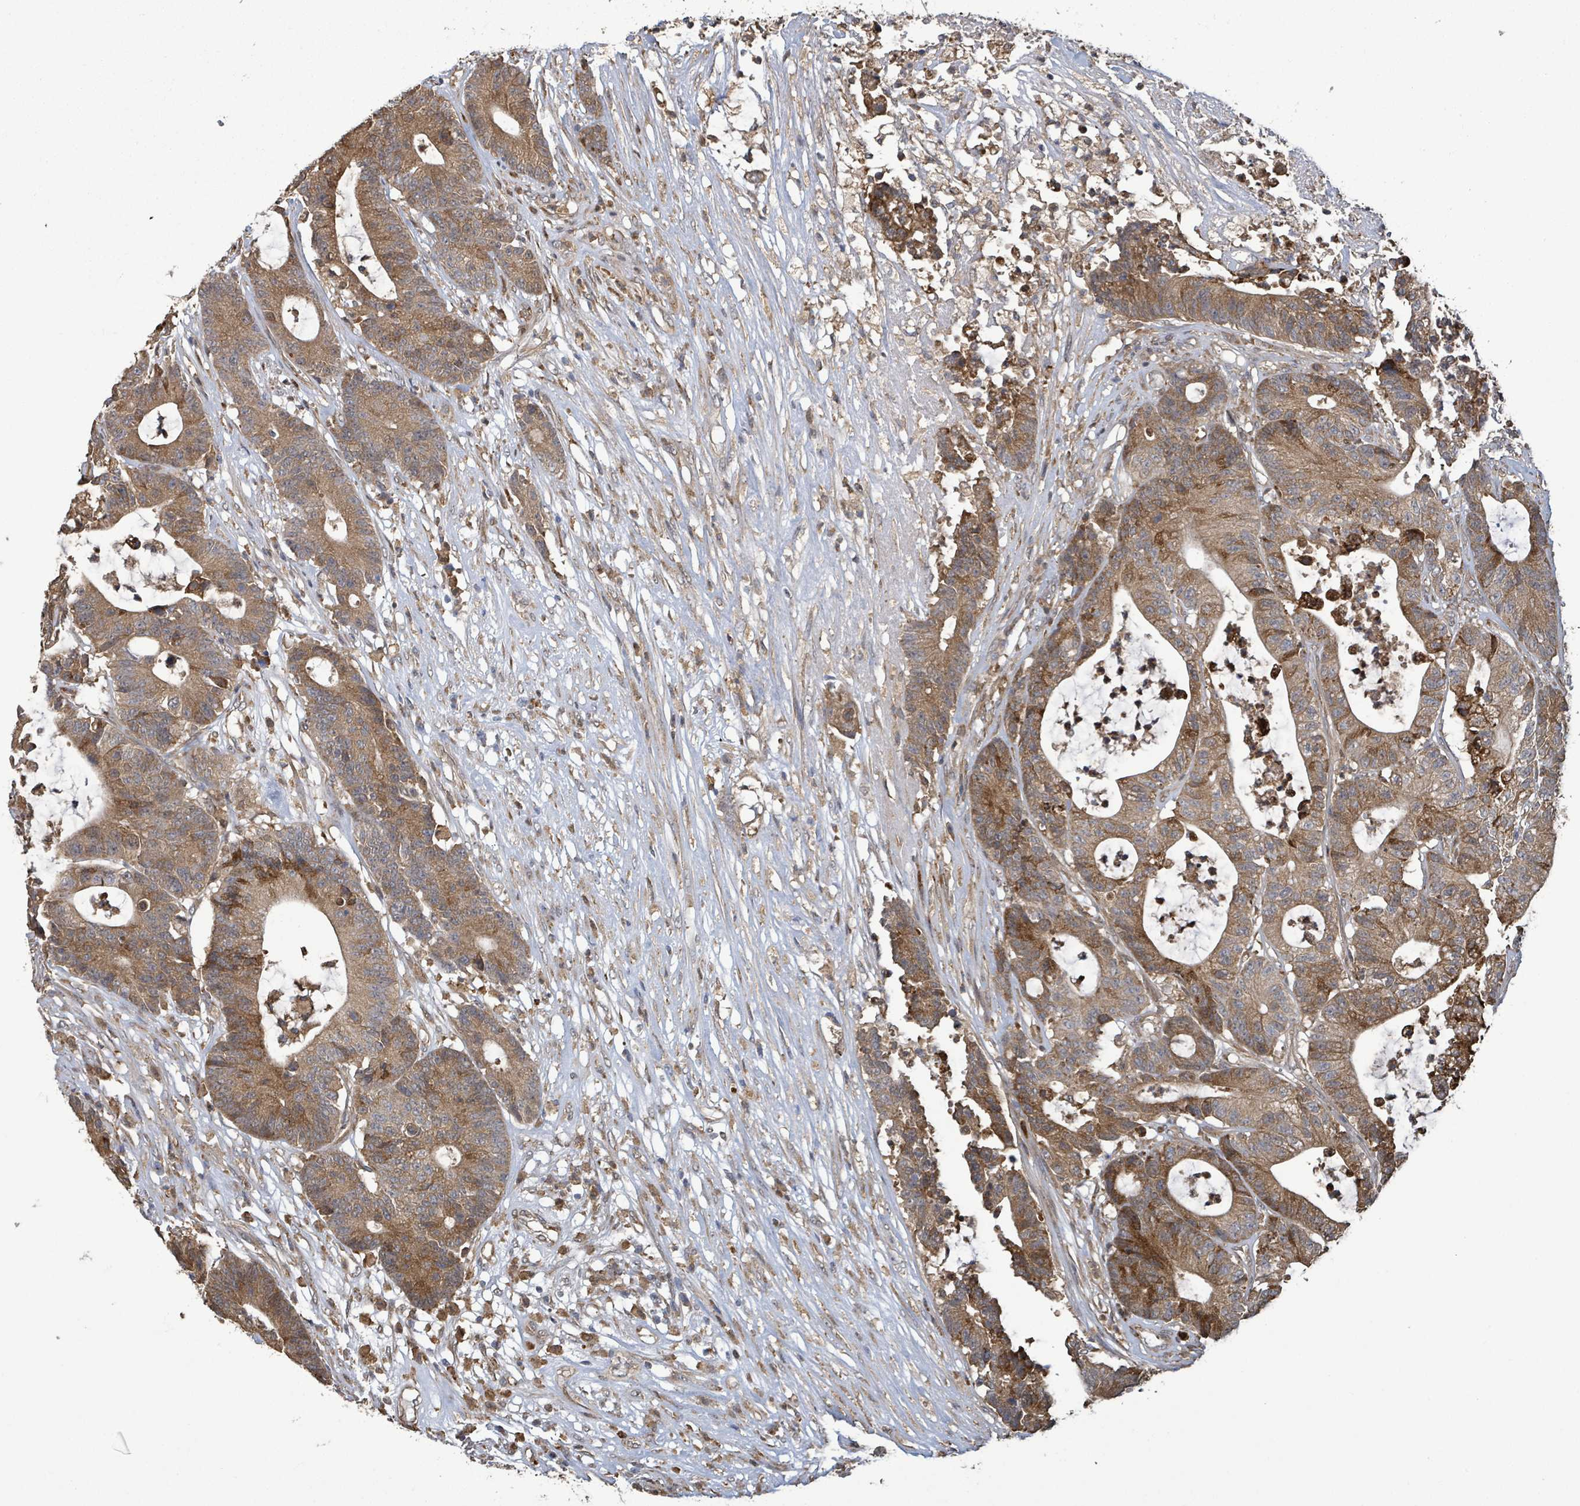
{"staining": {"intensity": "moderate", "quantity": ">75%", "location": "cytoplasmic/membranous"}, "tissue": "colorectal cancer", "cell_type": "Tumor cells", "image_type": "cancer", "snomed": [{"axis": "morphology", "description": "Adenocarcinoma, NOS"}, {"axis": "topography", "description": "Colon"}], "caption": "Tumor cells exhibit medium levels of moderate cytoplasmic/membranous positivity in about >75% of cells in human colorectal cancer (adenocarcinoma). The staining was performed using DAB, with brown indicating positive protein expression. Nuclei are stained blue with hematoxylin.", "gene": "ARPIN", "patient": {"sex": "female", "age": 84}}